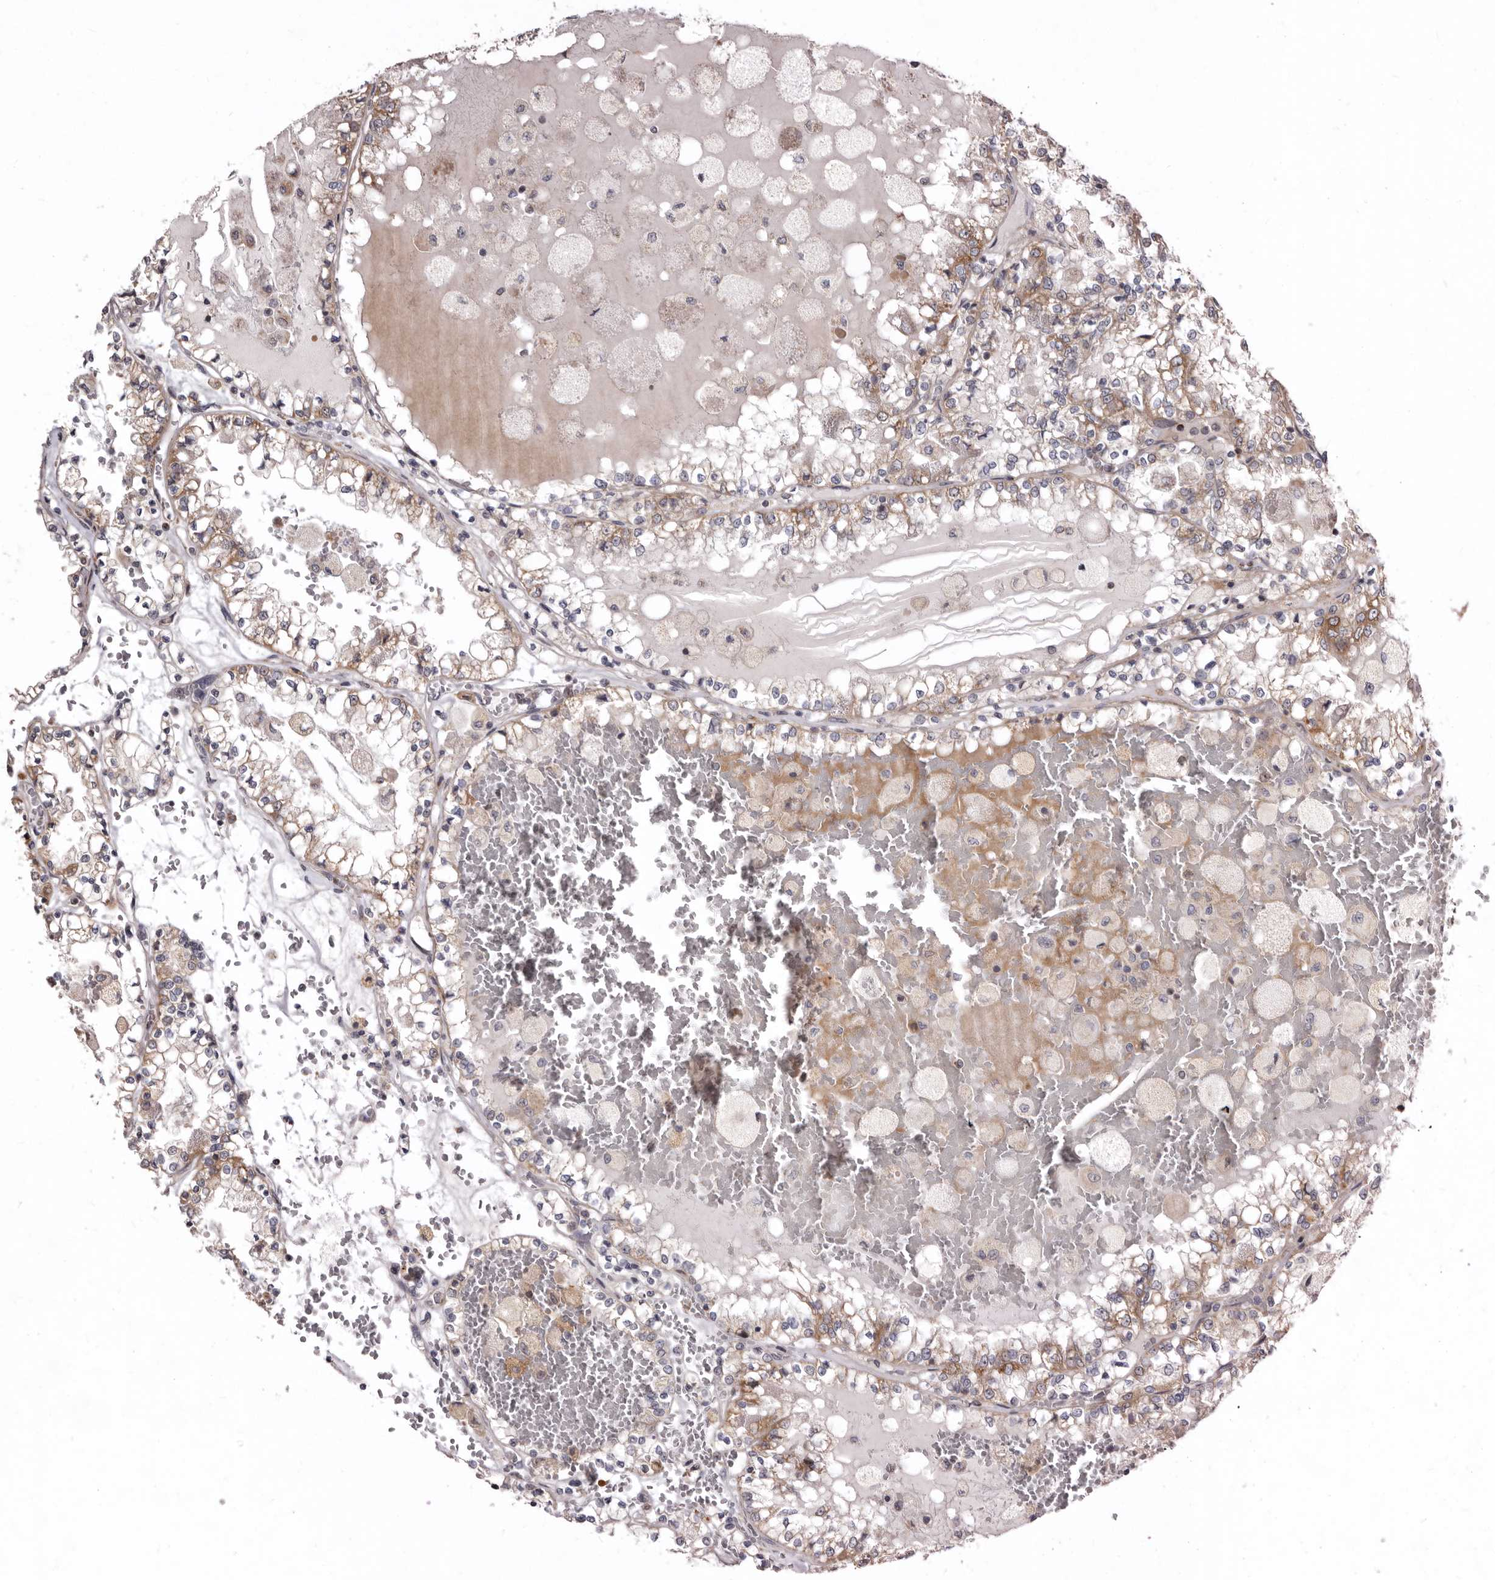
{"staining": {"intensity": "weak", "quantity": "<25%", "location": "cytoplasmic/membranous"}, "tissue": "renal cancer", "cell_type": "Tumor cells", "image_type": "cancer", "snomed": [{"axis": "morphology", "description": "Adenocarcinoma, NOS"}, {"axis": "topography", "description": "Kidney"}], "caption": "Renal adenocarcinoma stained for a protein using IHC demonstrates no expression tumor cells.", "gene": "SMC4", "patient": {"sex": "female", "age": 56}}